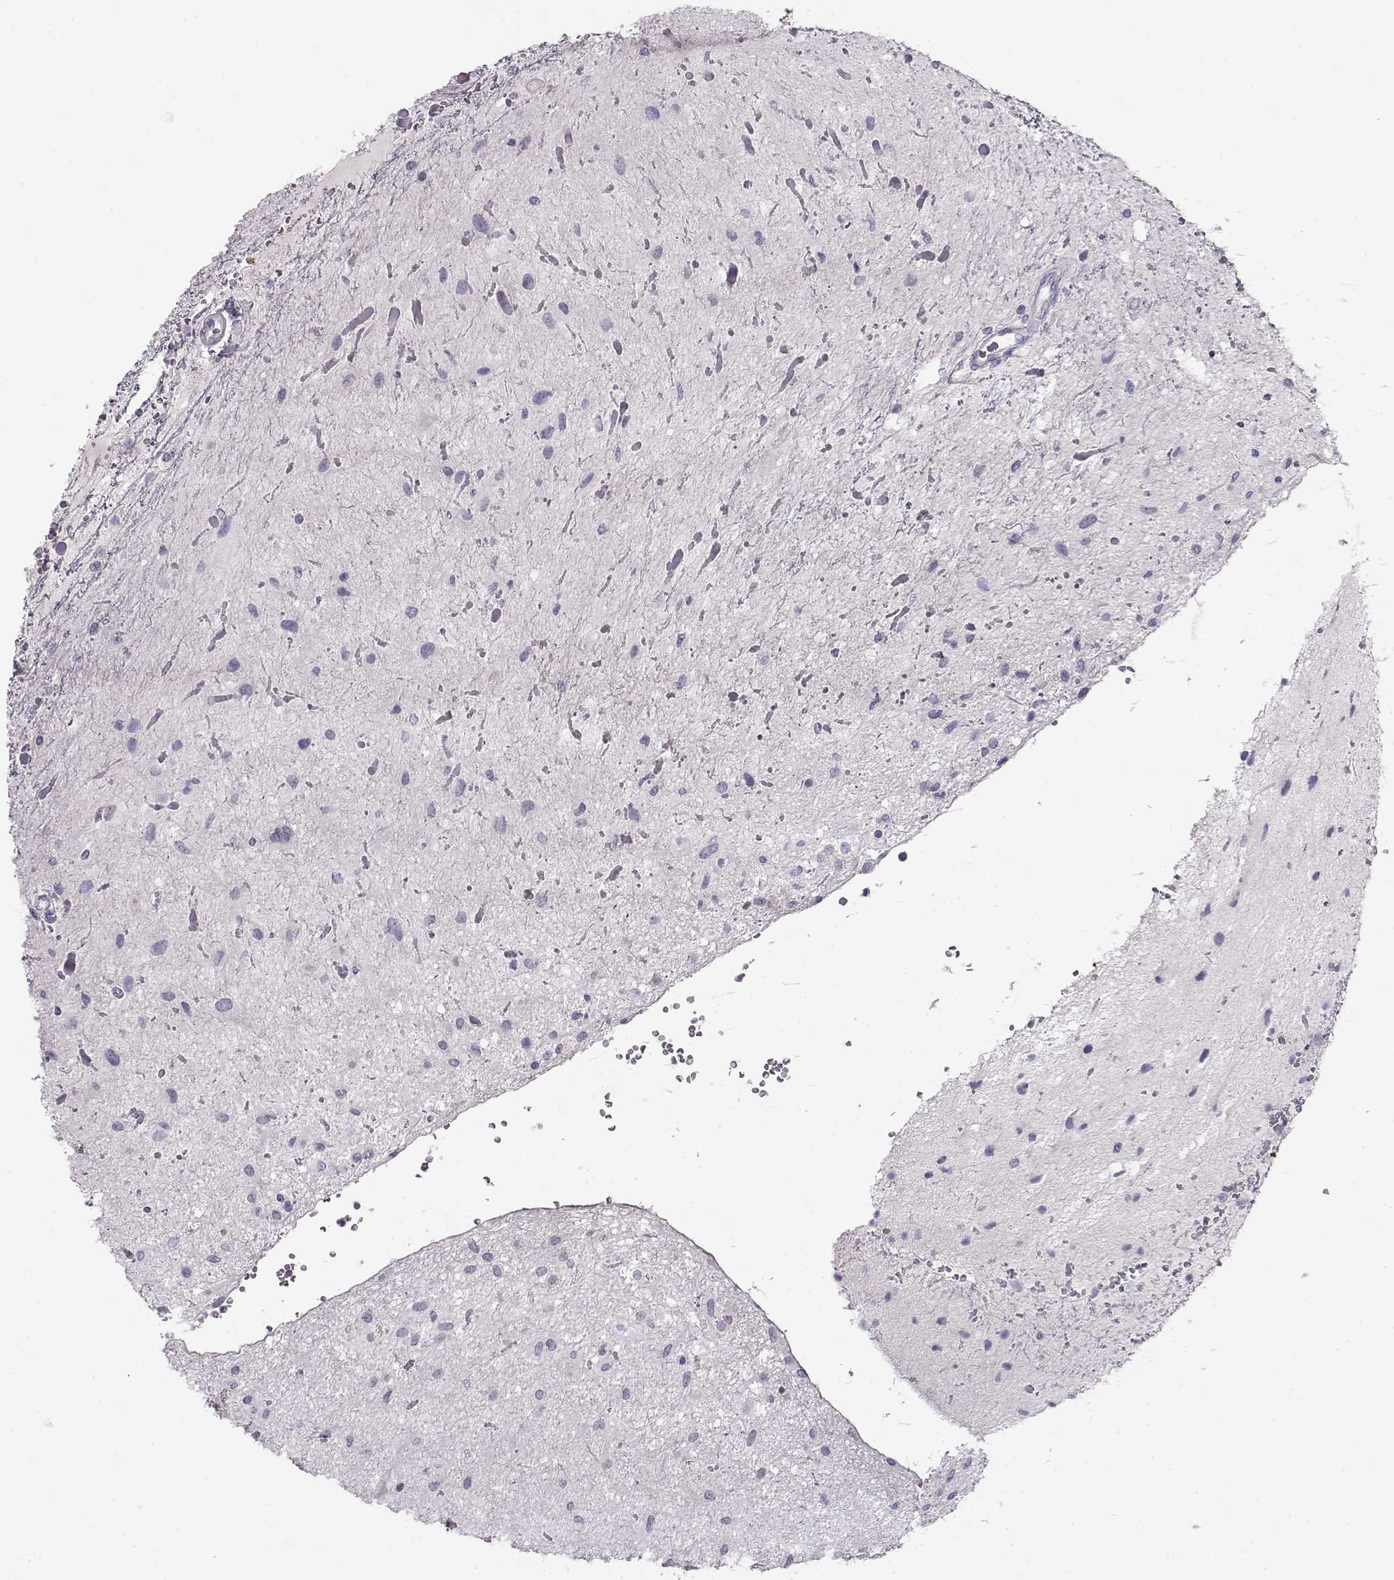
{"staining": {"intensity": "negative", "quantity": "none", "location": "none"}, "tissue": "glioma", "cell_type": "Tumor cells", "image_type": "cancer", "snomed": [{"axis": "morphology", "description": "Glioma, malignant, Low grade"}, {"axis": "topography", "description": "Cerebellum"}], "caption": "Immunohistochemical staining of glioma displays no significant expression in tumor cells.", "gene": "GRK1", "patient": {"sex": "female", "age": 14}}